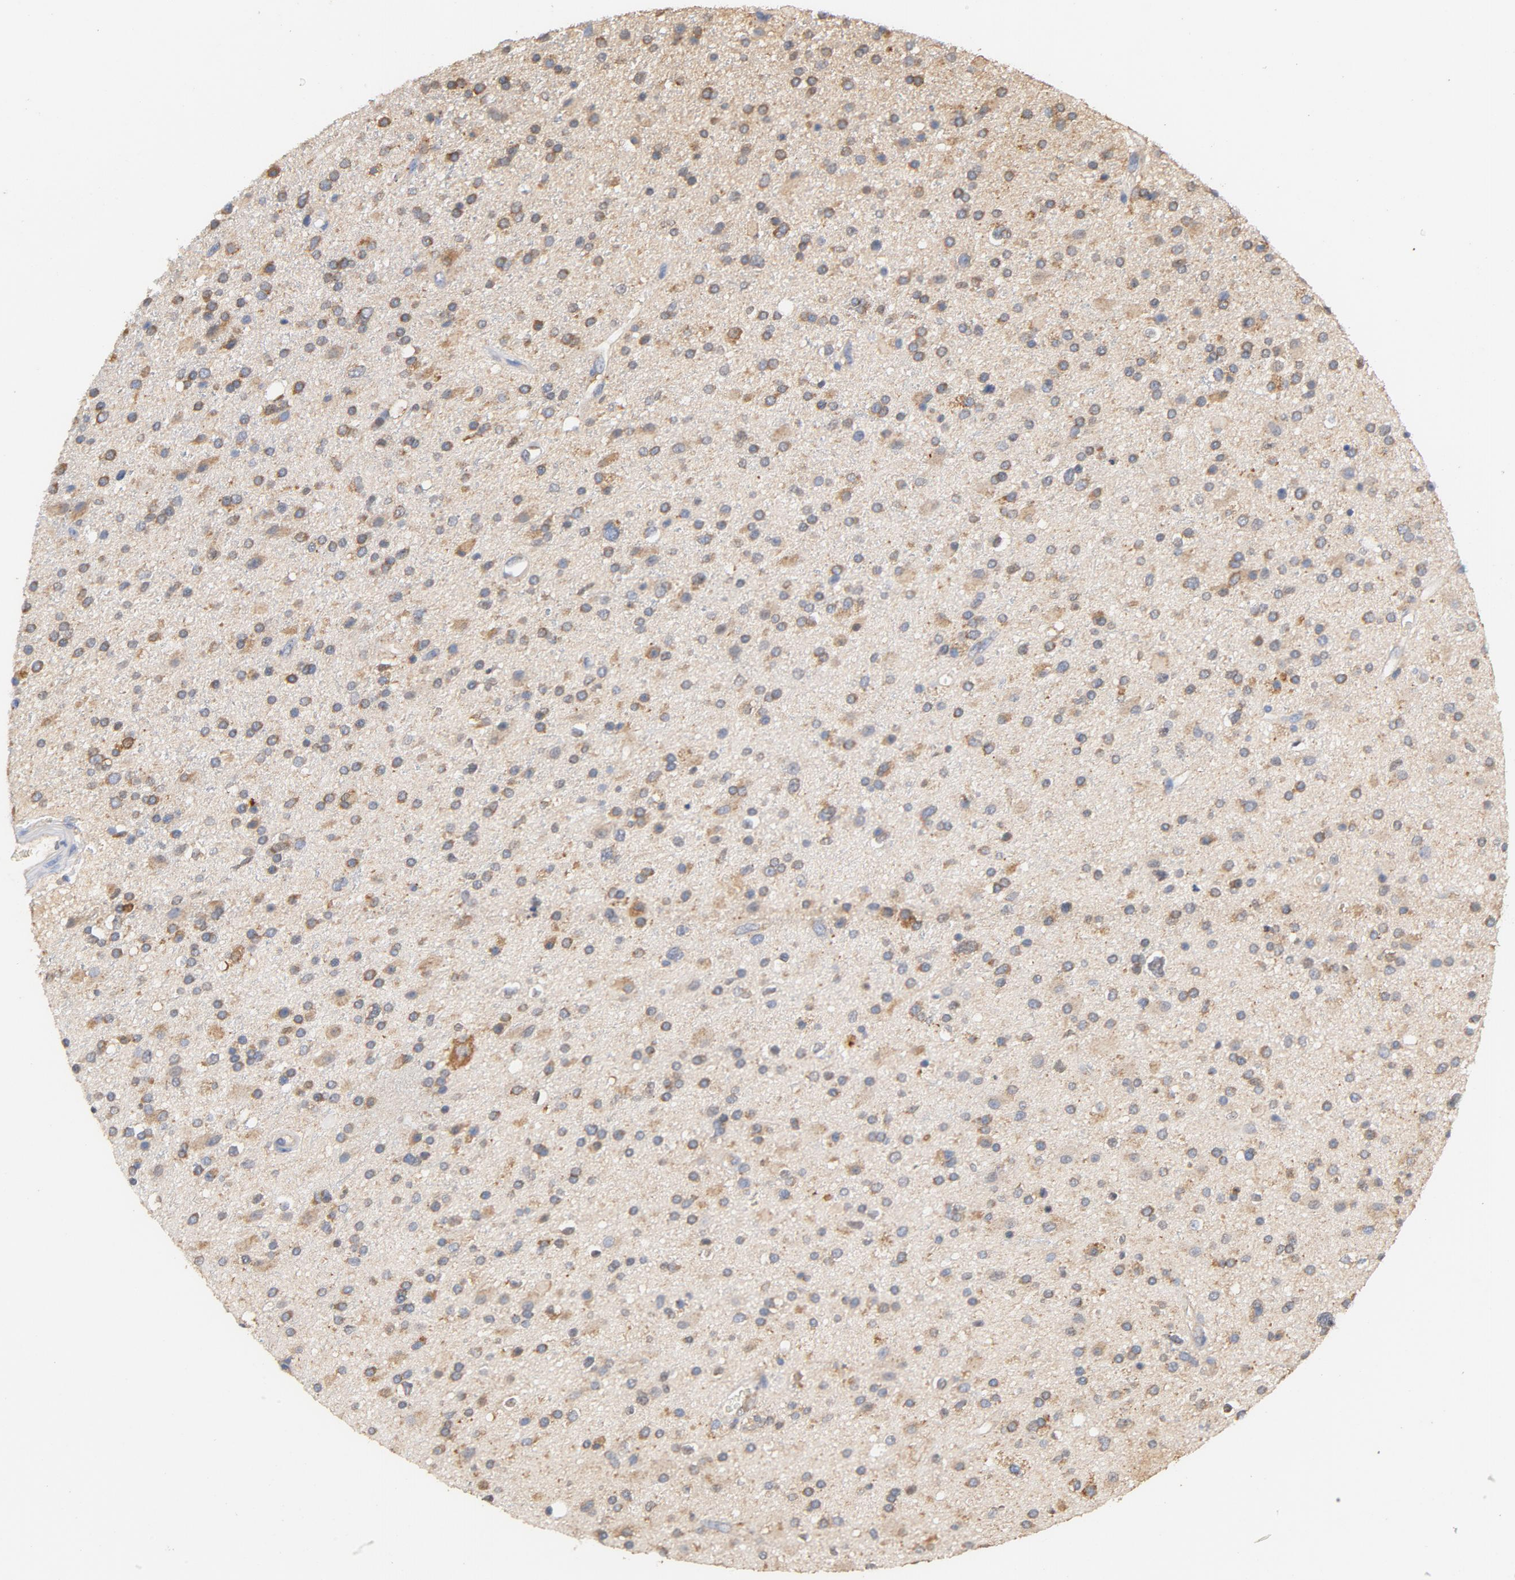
{"staining": {"intensity": "moderate", "quantity": "25%-75%", "location": "cytoplasmic/membranous"}, "tissue": "glioma", "cell_type": "Tumor cells", "image_type": "cancer", "snomed": [{"axis": "morphology", "description": "Glioma, malignant, High grade"}, {"axis": "topography", "description": "Brain"}], "caption": "Moderate cytoplasmic/membranous protein expression is seen in about 25%-75% of tumor cells in glioma.", "gene": "DDX6", "patient": {"sex": "male", "age": 33}}